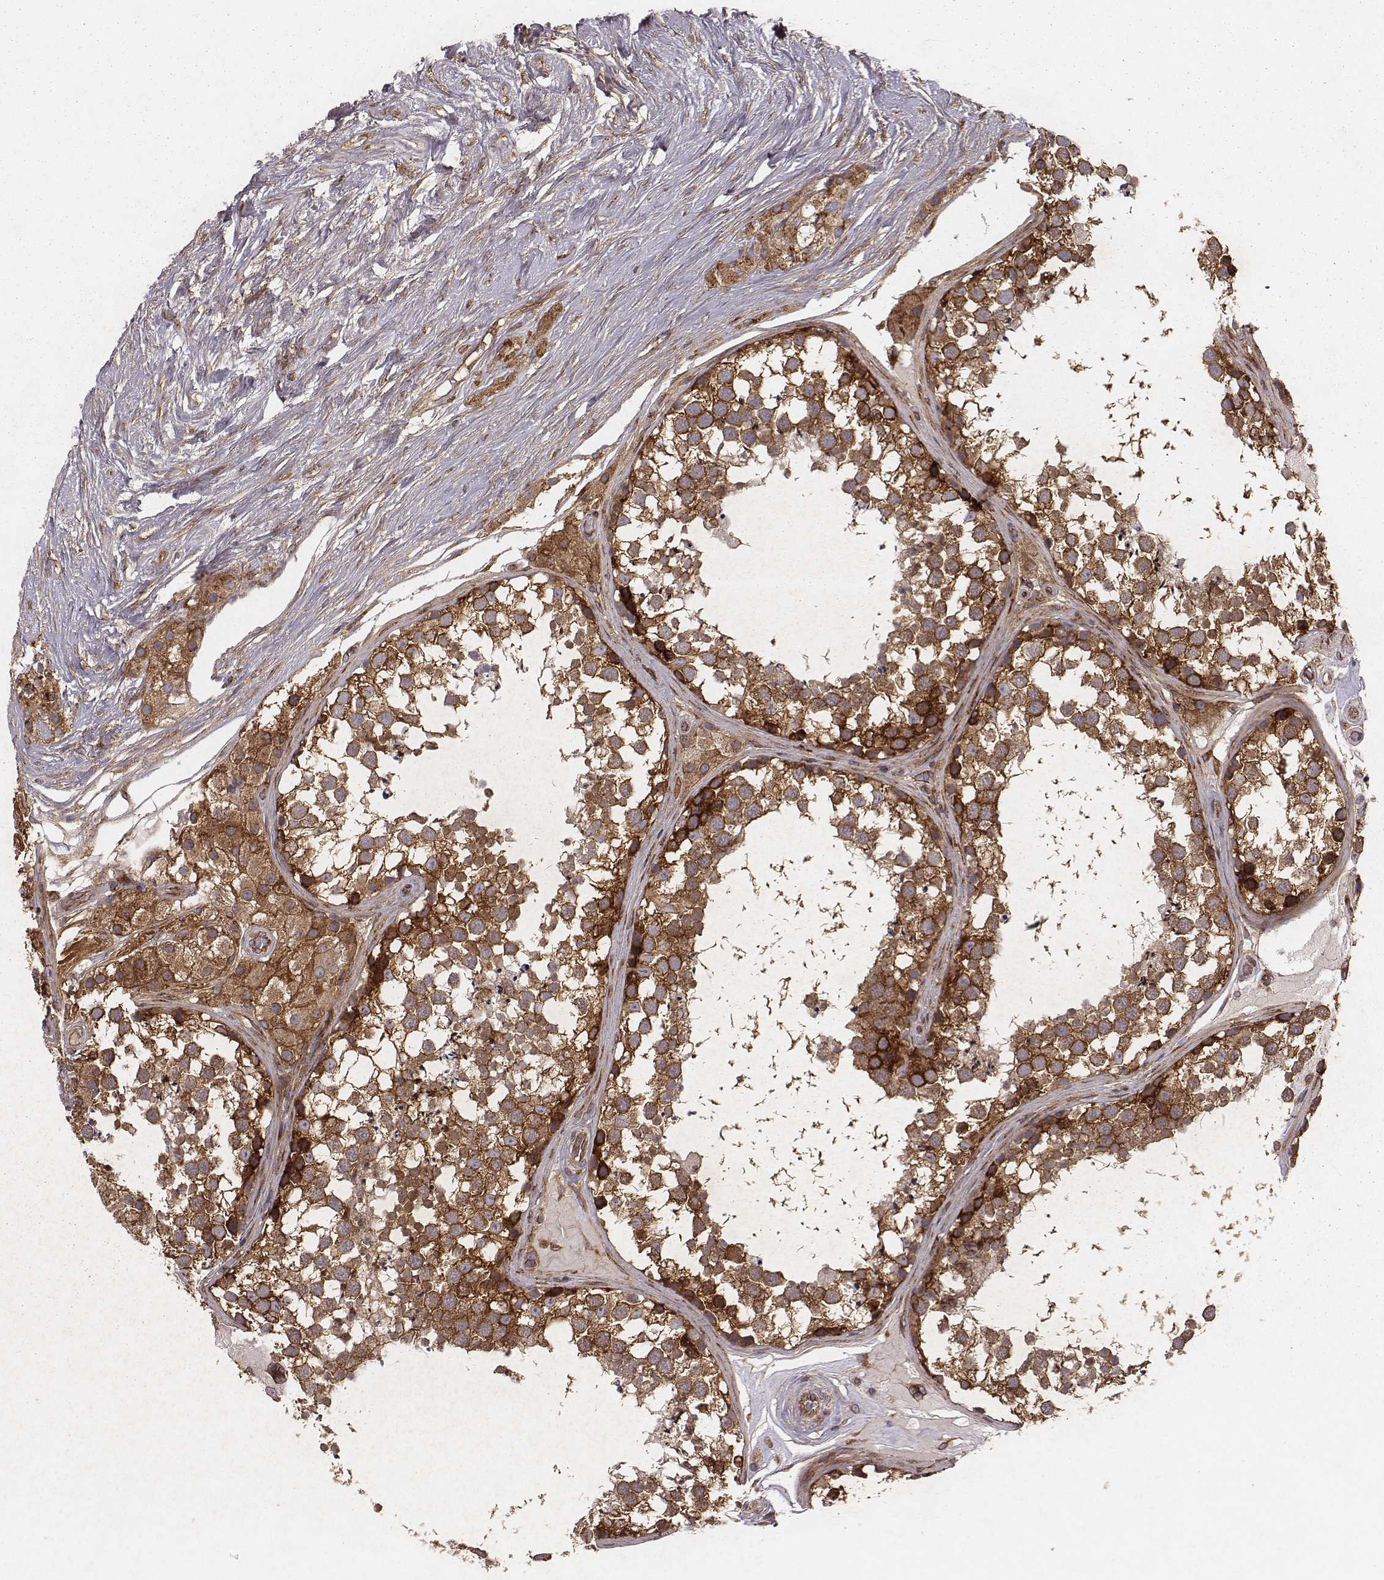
{"staining": {"intensity": "strong", "quantity": ">75%", "location": "cytoplasmic/membranous"}, "tissue": "testis", "cell_type": "Cells in seminiferous ducts", "image_type": "normal", "snomed": [{"axis": "morphology", "description": "Normal tissue, NOS"}, {"axis": "morphology", "description": "Seminoma, NOS"}, {"axis": "topography", "description": "Testis"}], "caption": "Immunohistochemical staining of normal human testis exhibits high levels of strong cytoplasmic/membranous positivity in about >75% of cells in seminiferous ducts. The protein of interest is stained brown, and the nuclei are stained in blue (DAB IHC with brightfield microscopy, high magnification).", "gene": "TXLNA", "patient": {"sex": "male", "age": 65}}